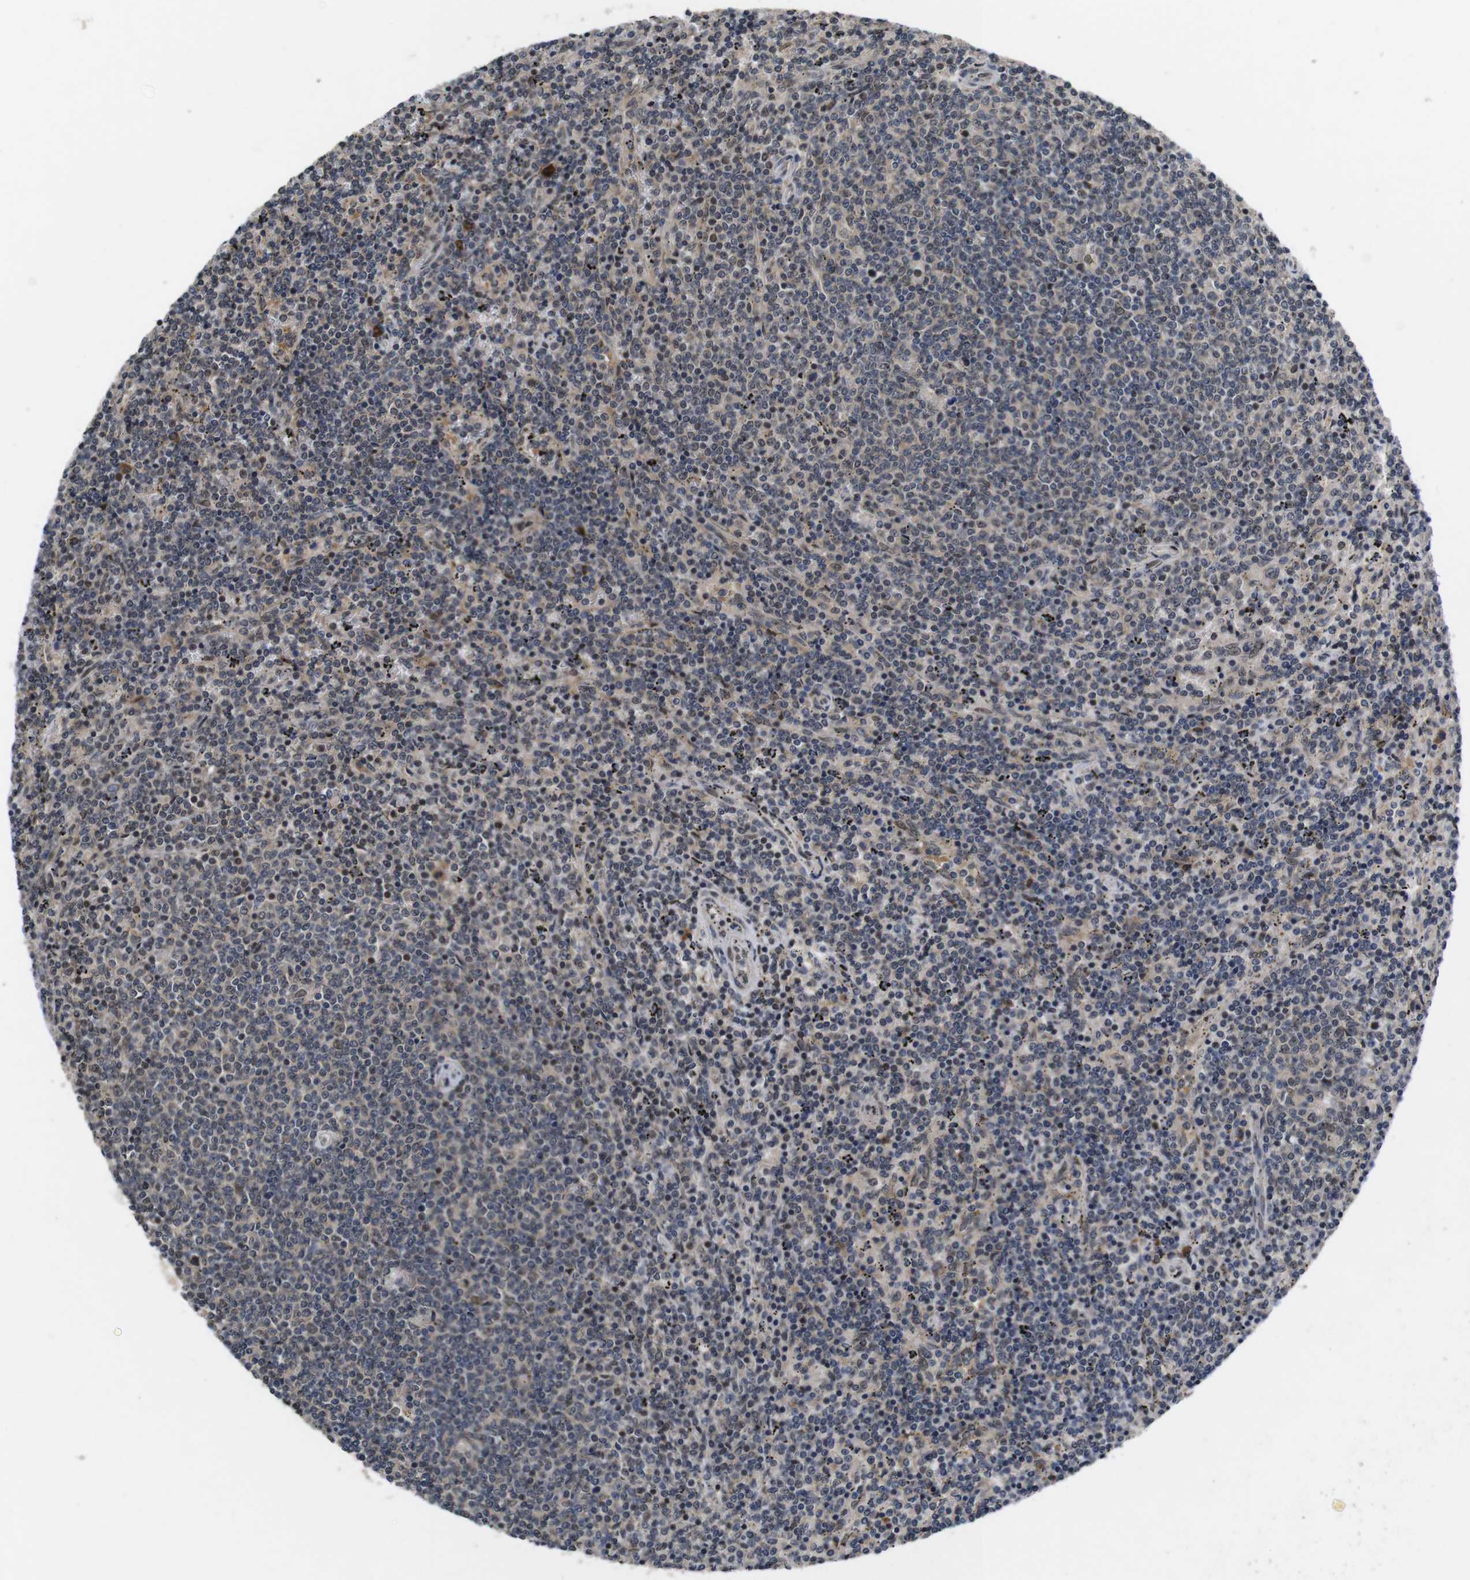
{"staining": {"intensity": "weak", "quantity": "25%-75%", "location": "cytoplasmic/membranous"}, "tissue": "lymphoma", "cell_type": "Tumor cells", "image_type": "cancer", "snomed": [{"axis": "morphology", "description": "Malignant lymphoma, non-Hodgkin's type, Low grade"}, {"axis": "topography", "description": "Spleen"}], "caption": "The micrograph reveals a brown stain indicating the presence of a protein in the cytoplasmic/membranous of tumor cells in lymphoma.", "gene": "ZBTB46", "patient": {"sex": "female", "age": 50}}